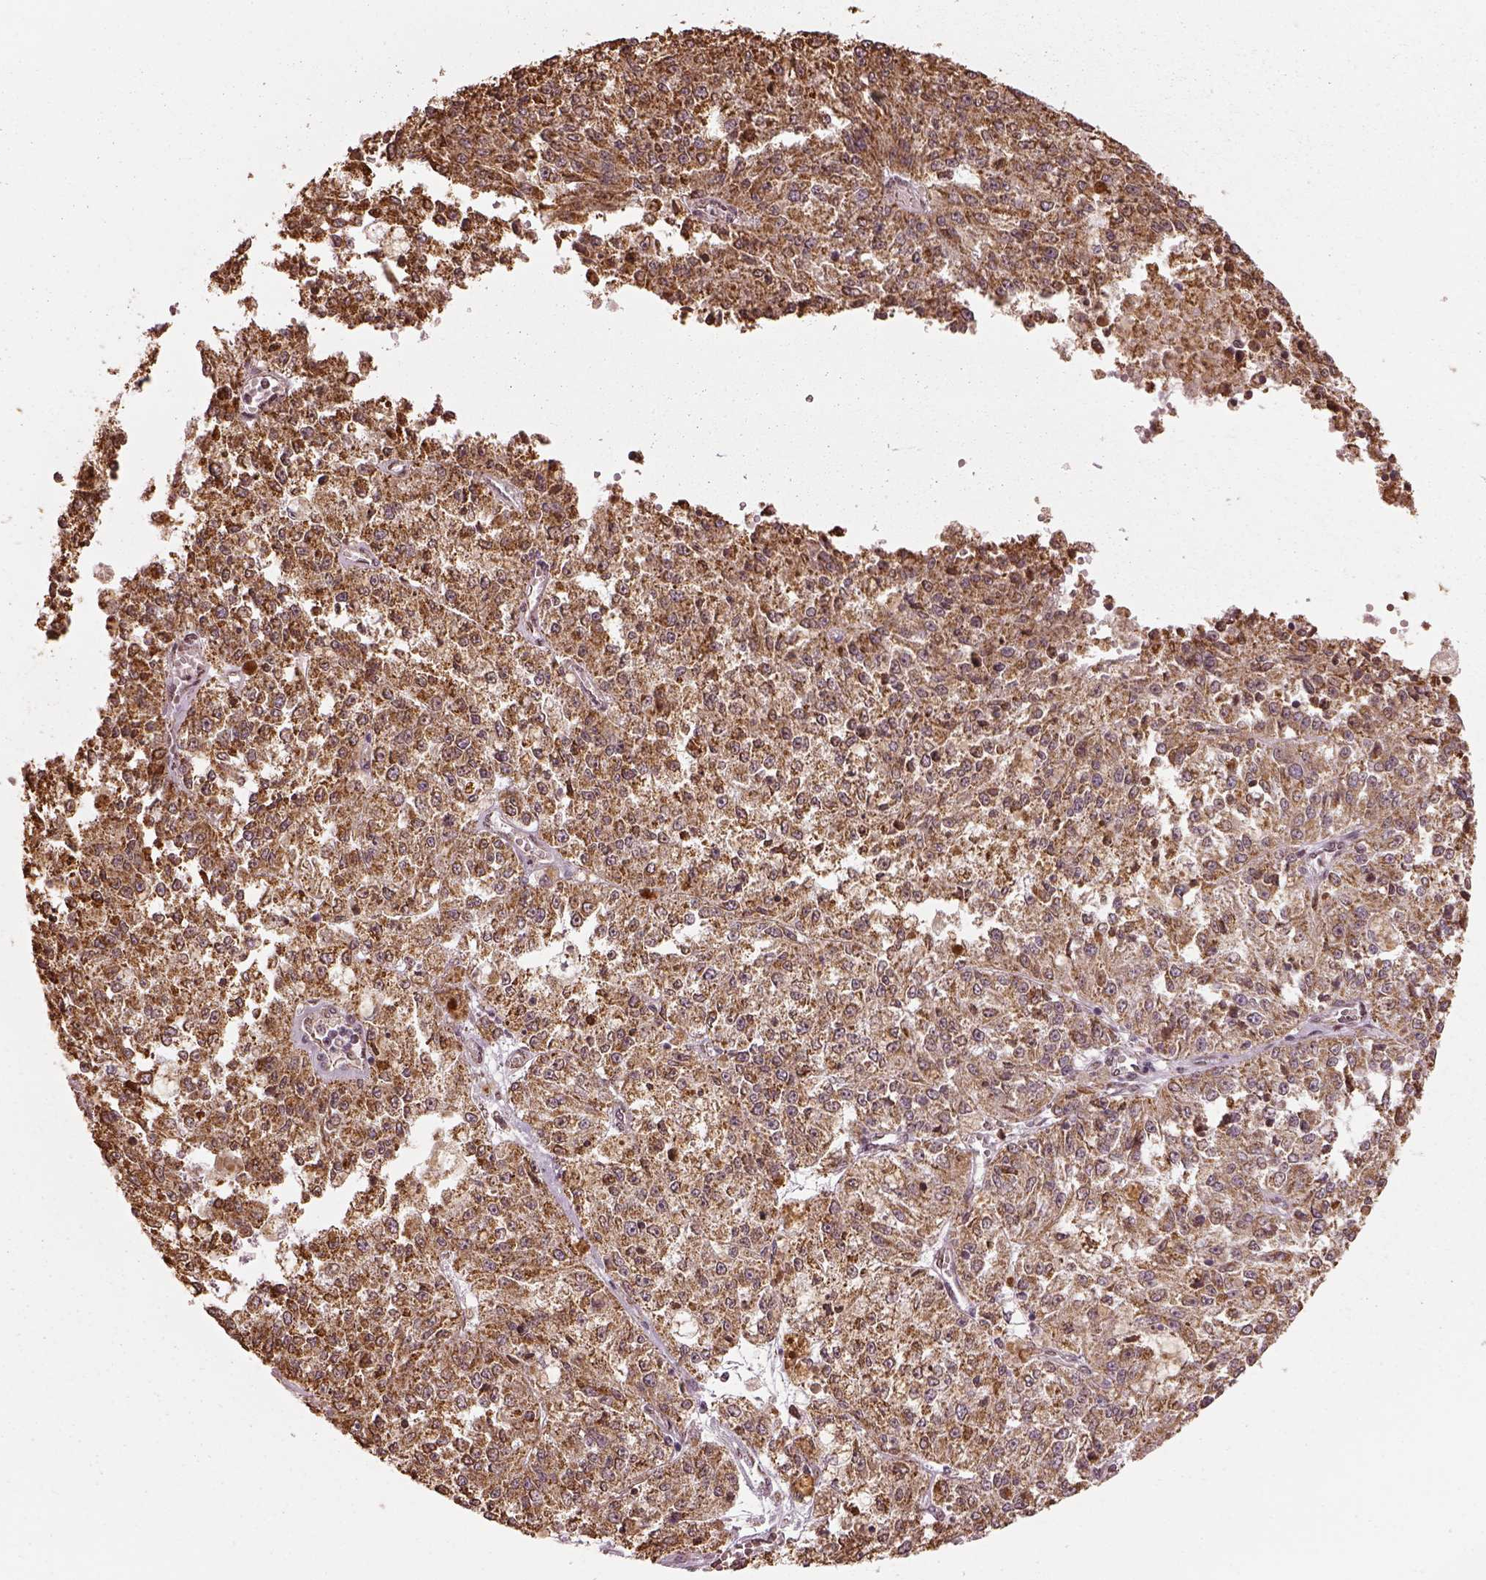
{"staining": {"intensity": "moderate", "quantity": ">75%", "location": "cytoplasmic/membranous"}, "tissue": "melanoma", "cell_type": "Tumor cells", "image_type": "cancer", "snomed": [{"axis": "morphology", "description": "Malignant melanoma, Metastatic site"}, {"axis": "topography", "description": "Lymph node"}], "caption": "Tumor cells exhibit medium levels of moderate cytoplasmic/membranous positivity in about >75% of cells in human melanoma. The staining is performed using DAB (3,3'-diaminobenzidine) brown chromogen to label protein expression. The nuclei are counter-stained blue using hematoxylin.", "gene": "ACOT2", "patient": {"sex": "female", "age": 64}}